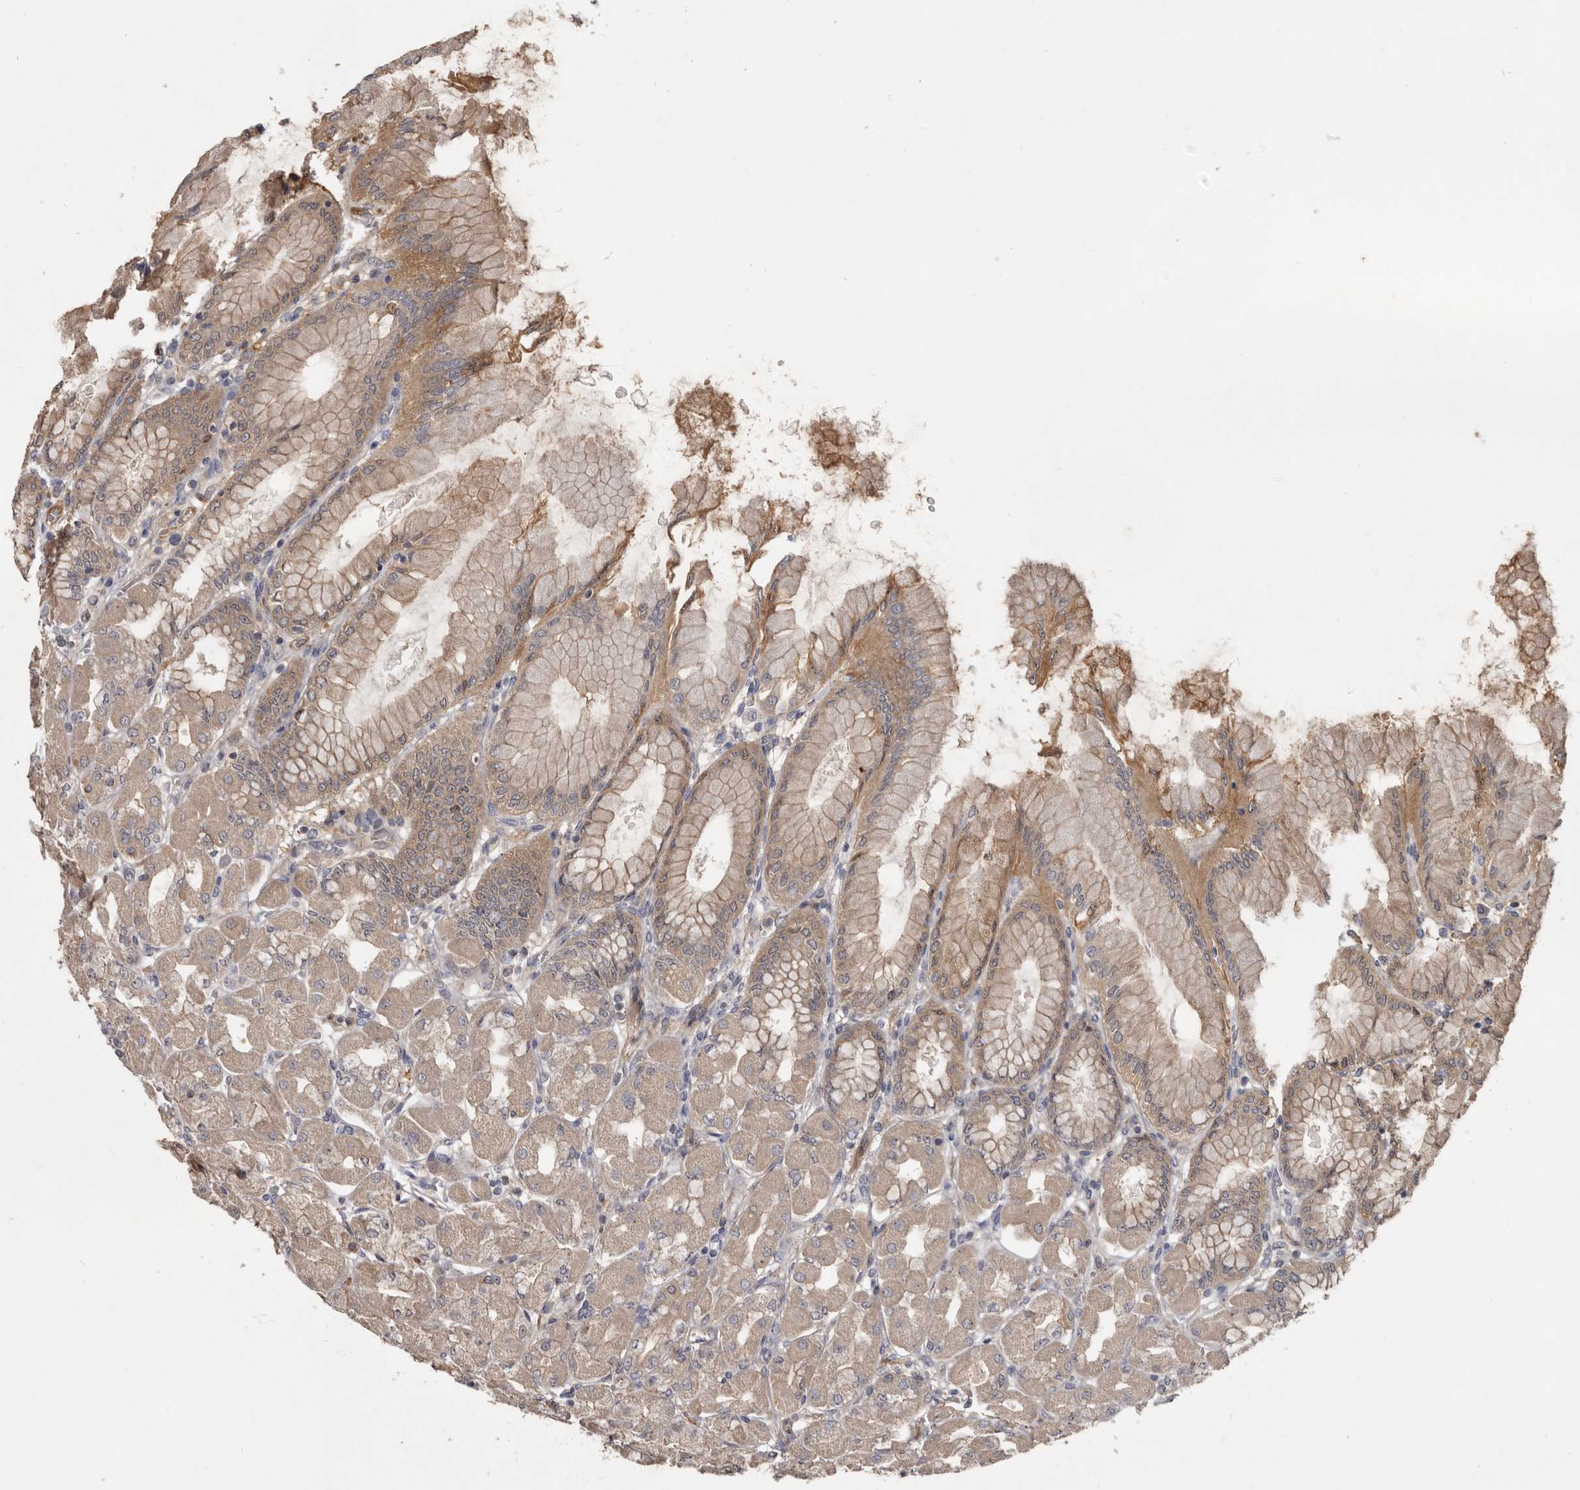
{"staining": {"intensity": "weak", "quantity": ">75%", "location": "cytoplasmic/membranous"}, "tissue": "stomach", "cell_type": "Glandular cells", "image_type": "normal", "snomed": [{"axis": "morphology", "description": "Normal tissue, NOS"}, {"axis": "topography", "description": "Stomach, upper"}], "caption": "Brown immunohistochemical staining in normal stomach exhibits weak cytoplasmic/membranous expression in about >75% of glandular cells.", "gene": "TTC39A", "patient": {"sex": "female", "age": 56}}